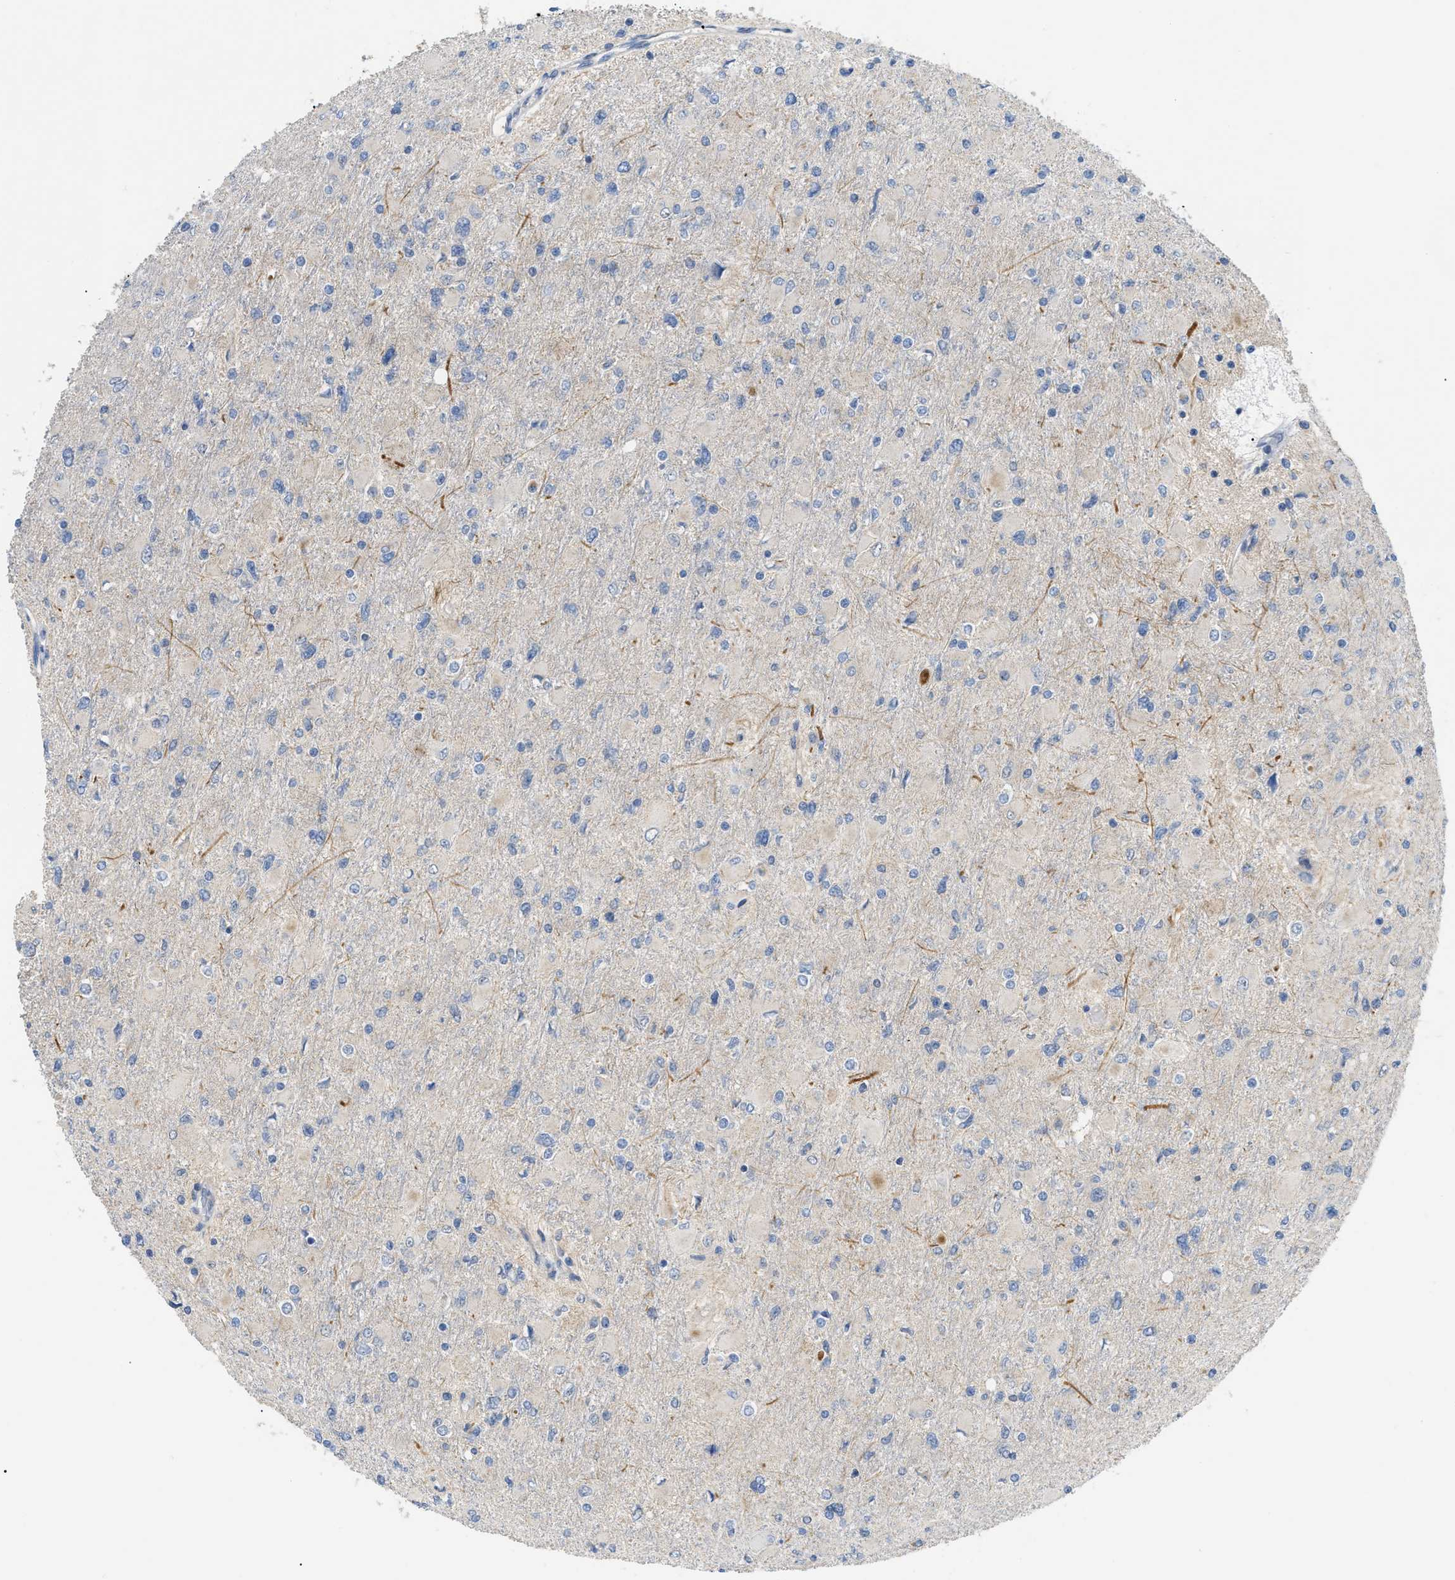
{"staining": {"intensity": "negative", "quantity": "none", "location": "none"}, "tissue": "glioma", "cell_type": "Tumor cells", "image_type": "cancer", "snomed": [{"axis": "morphology", "description": "Glioma, malignant, High grade"}, {"axis": "topography", "description": "Cerebral cortex"}], "caption": "Histopathology image shows no protein expression in tumor cells of malignant high-grade glioma tissue.", "gene": "DHX58", "patient": {"sex": "female", "age": 36}}